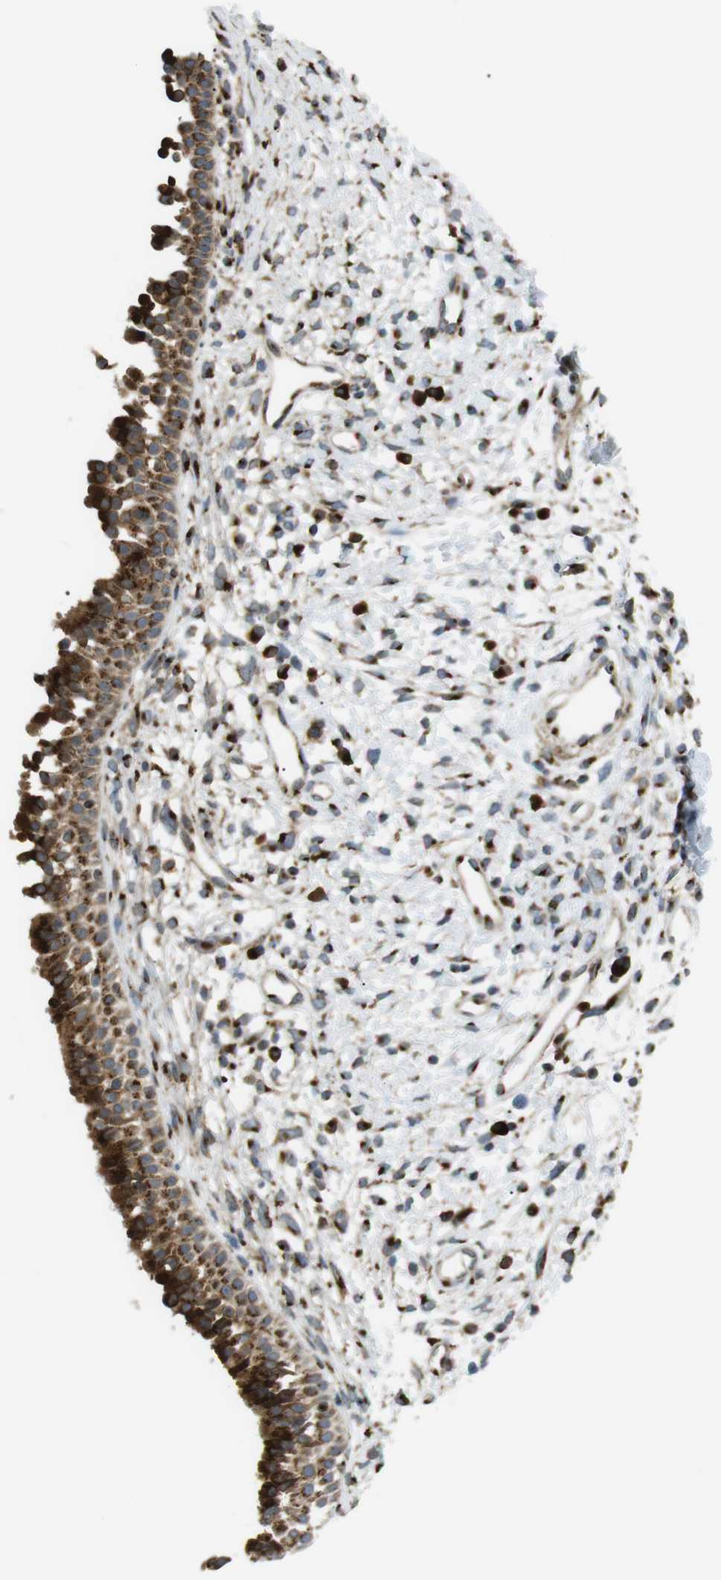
{"staining": {"intensity": "strong", "quantity": ">75%", "location": "cytoplasmic/membranous"}, "tissue": "nasopharynx", "cell_type": "Respiratory epithelial cells", "image_type": "normal", "snomed": [{"axis": "morphology", "description": "Normal tissue, NOS"}, {"axis": "topography", "description": "Nasopharynx"}], "caption": "This is a photomicrograph of immunohistochemistry staining of normal nasopharynx, which shows strong positivity in the cytoplasmic/membranous of respiratory epithelial cells.", "gene": "TMED4", "patient": {"sex": "male", "age": 22}}